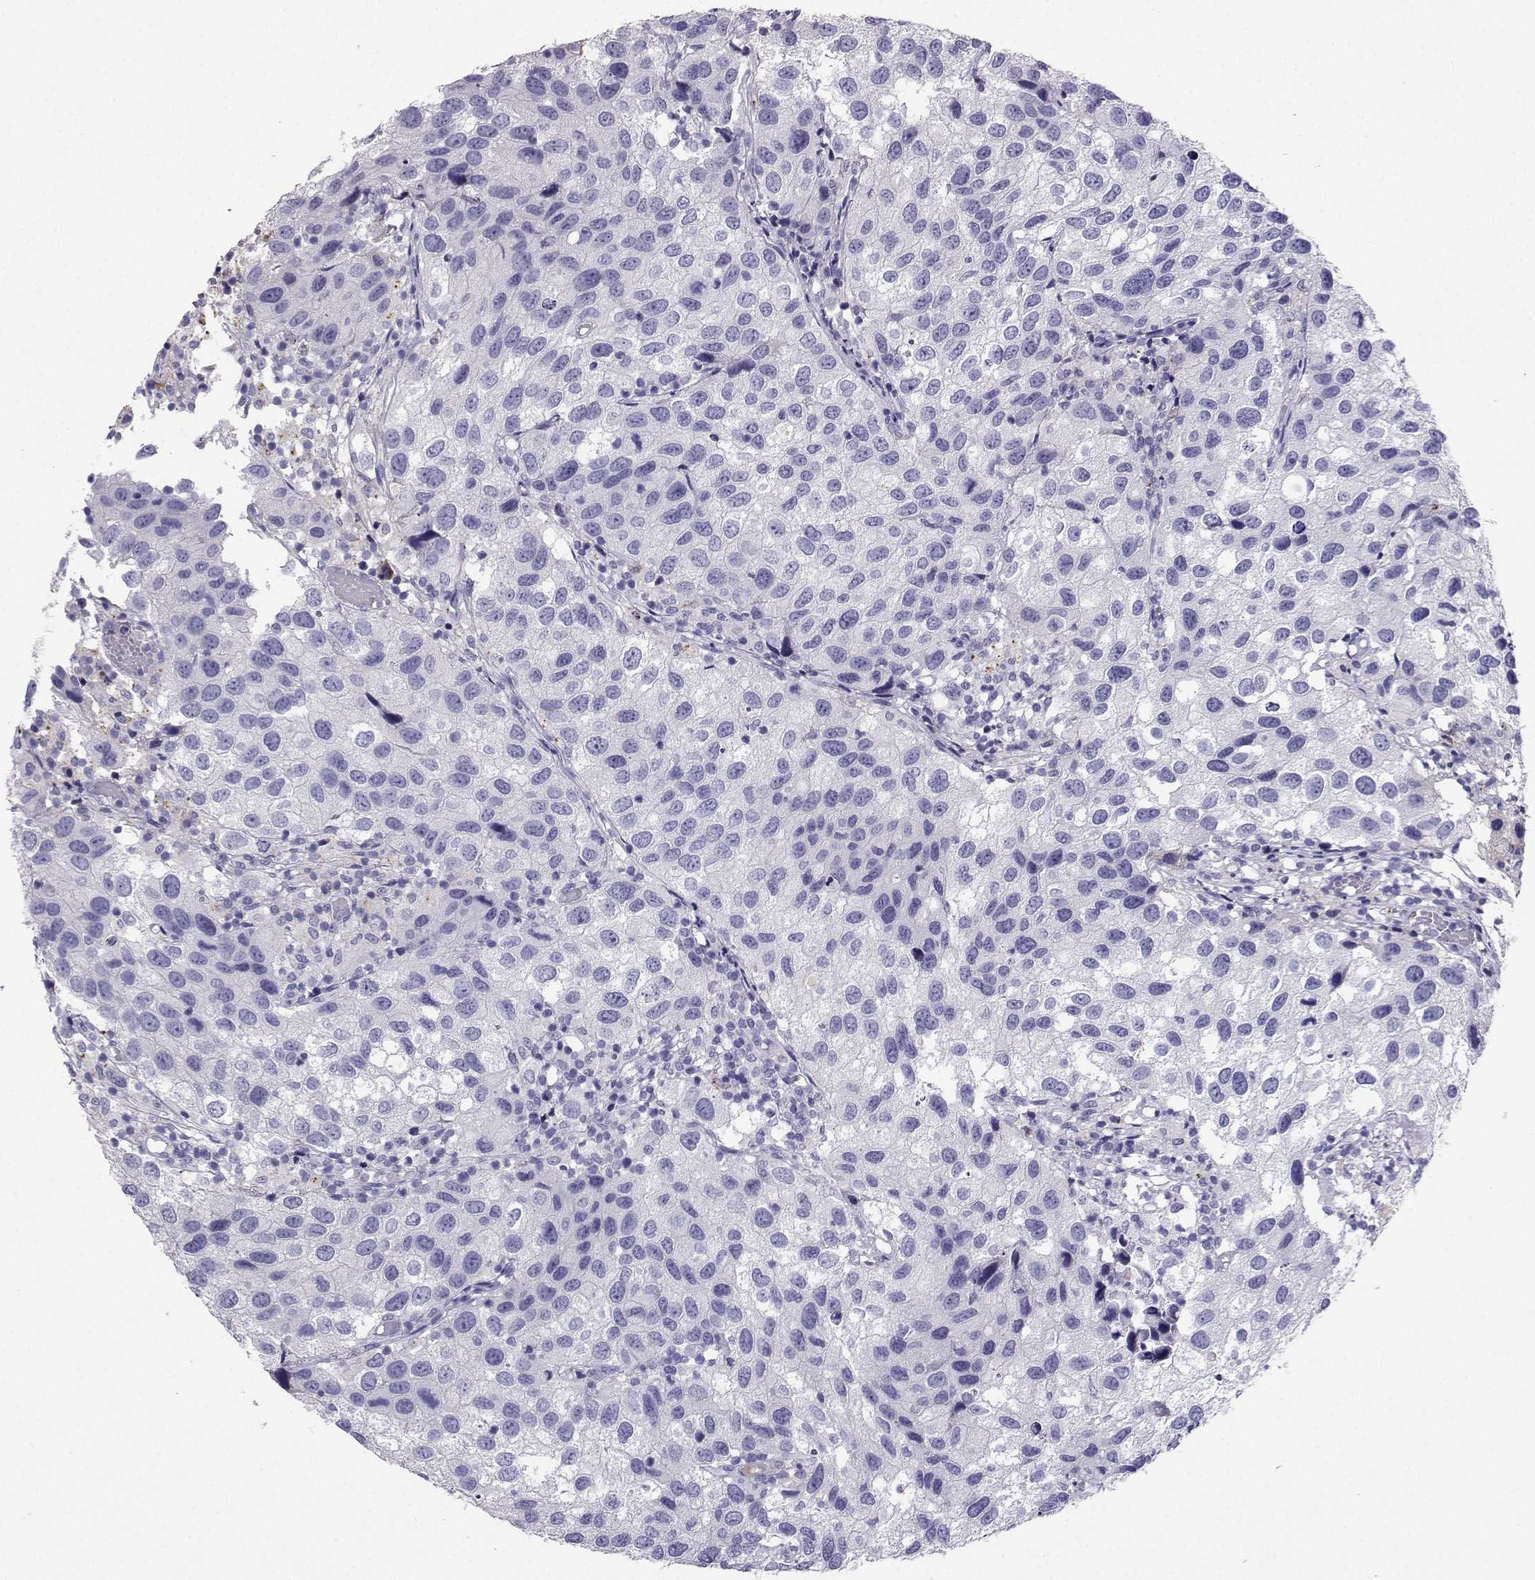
{"staining": {"intensity": "negative", "quantity": "none", "location": "none"}, "tissue": "urothelial cancer", "cell_type": "Tumor cells", "image_type": "cancer", "snomed": [{"axis": "morphology", "description": "Urothelial carcinoma, High grade"}, {"axis": "topography", "description": "Urinary bladder"}], "caption": "Human urothelial cancer stained for a protein using immunohistochemistry (IHC) displays no staining in tumor cells.", "gene": "GRIK4", "patient": {"sex": "male", "age": 79}}